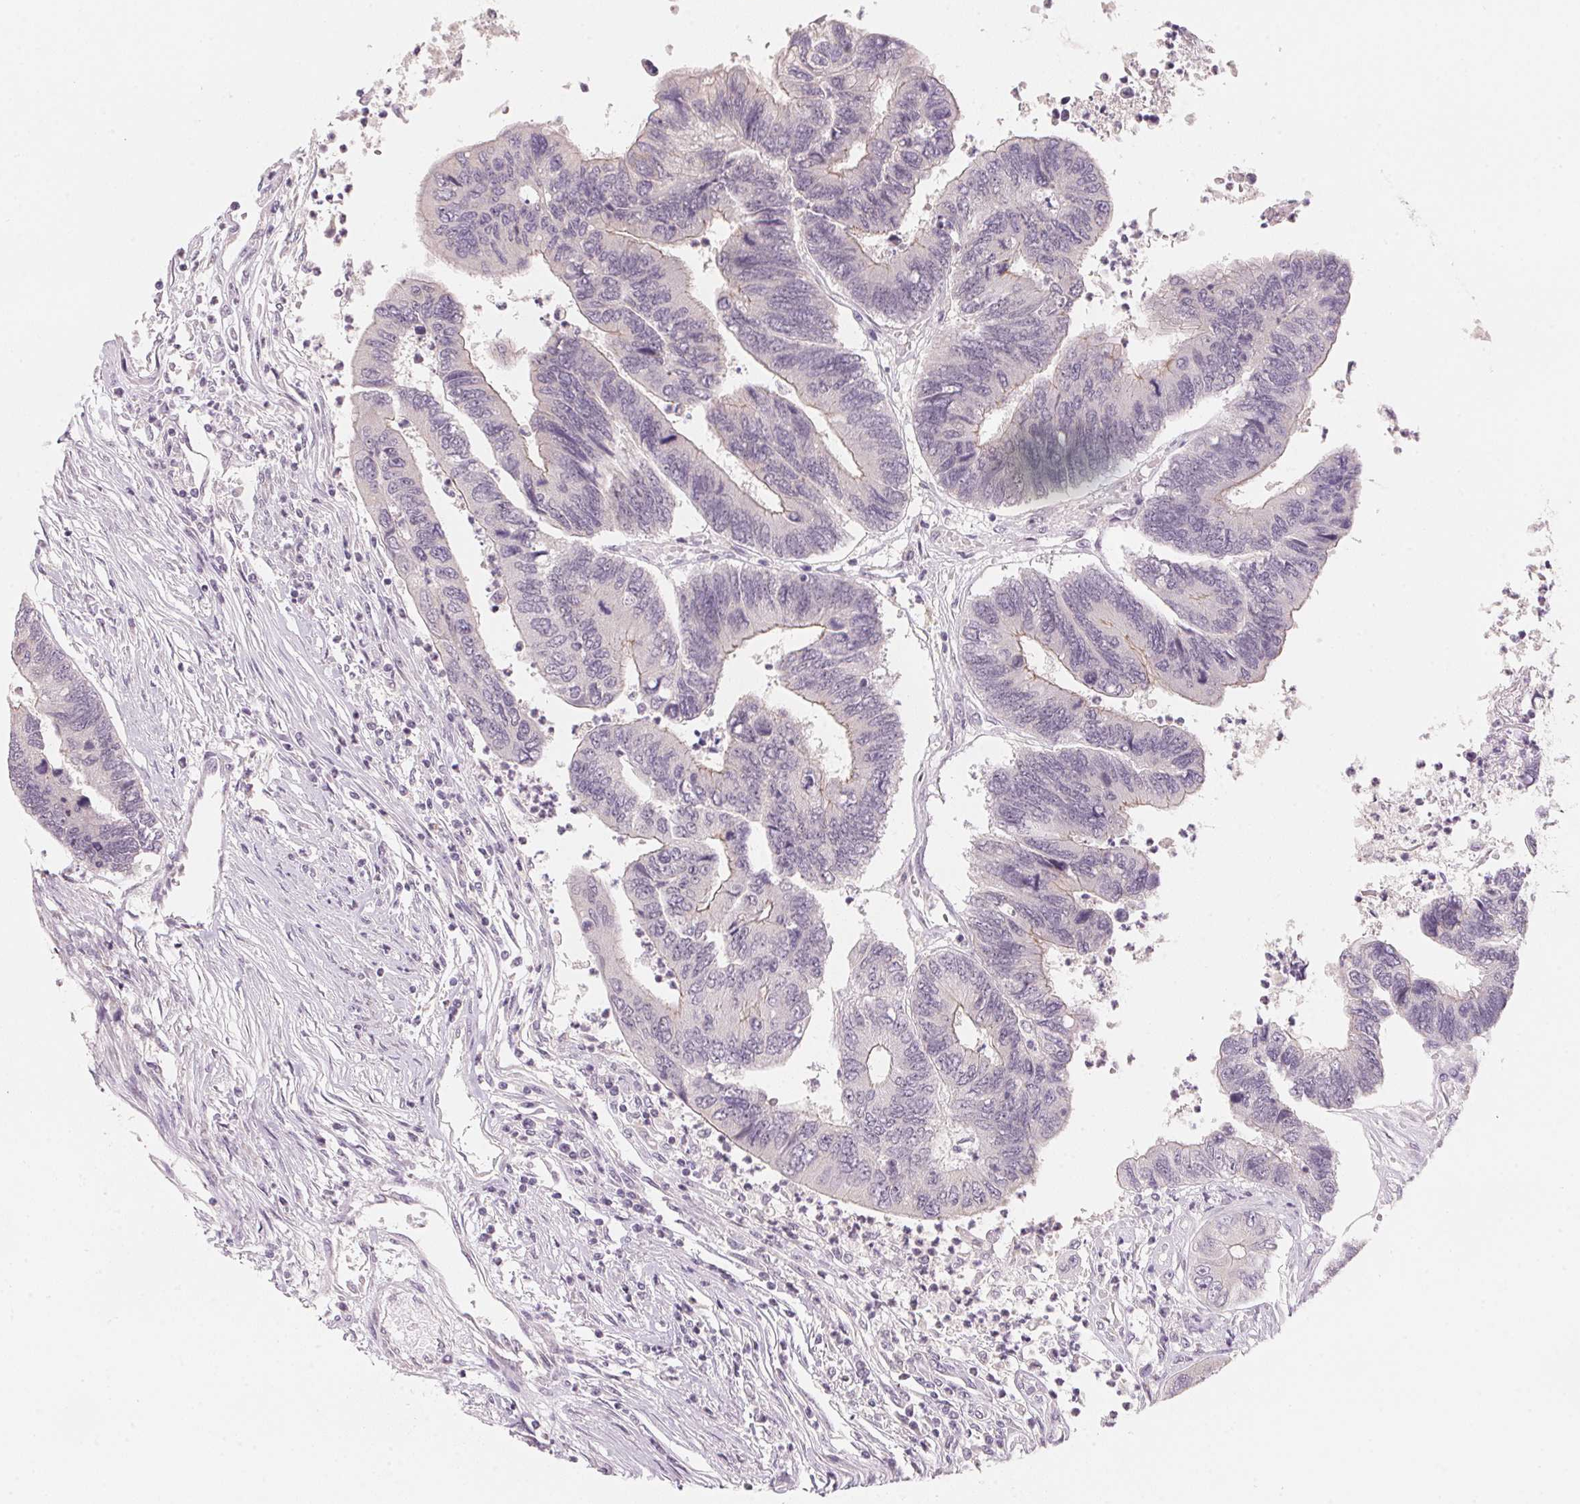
{"staining": {"intensity": "negative", "quantity": "none", "location": "none"}, "tissue": "colorectal cancer", "cell_type": "Tumor cells", "image_type": "cancer", "snomed": [{"axis": "morphology", "description": "Adenocarcinoma, NOS"}, {"axis": "topography", "description": "Colon"}], "caption": "The image reveals no staining of tumor cells in colorectal cancer (adenocarcinoma).", "gene": "ANKRD31", "patient": {"sex": "female", "age": 67}}